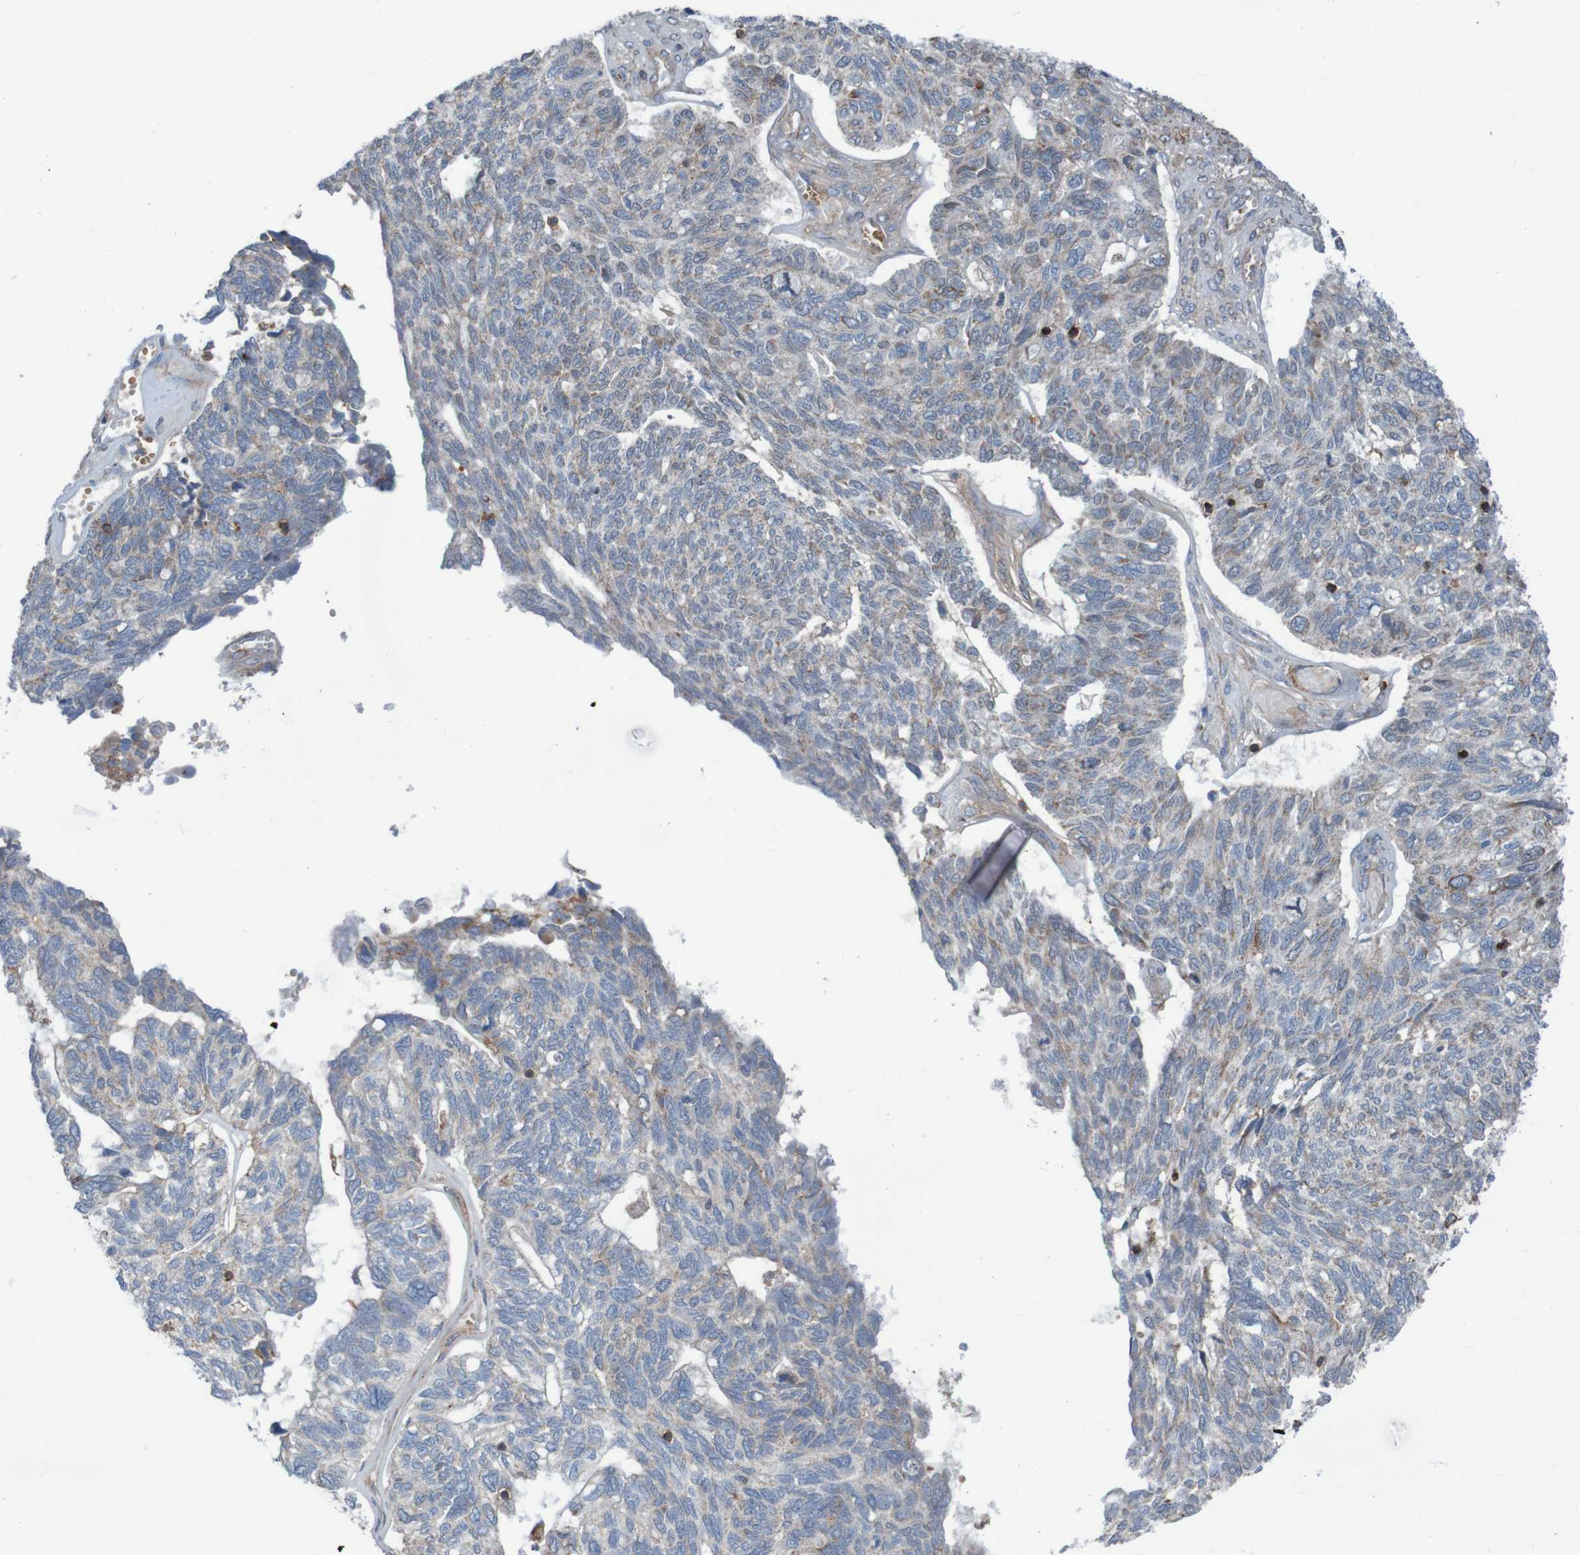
{"staining": {"intensity": "weak", "quantity": "25%-75%", "location": "cytoplasmic/membranous"}, "tissue": "ovarian cancer", "cell_type": "Tumor cells", "image_type": "cancer", "snomed": [{"axis": "morphology", "description": "Cystadenocarcinoma, serous, NOS"}, {"axis": "topography", "description": "Ovary"}], "caption": "Brown immunohistochemical staining in human ovarian cancer displays weak cytoplasmic/membranous staining in approximately 25%-75% of tumor cells.", "gene": "PDGFB", "patient": {"sex": "female", "age": 79}}